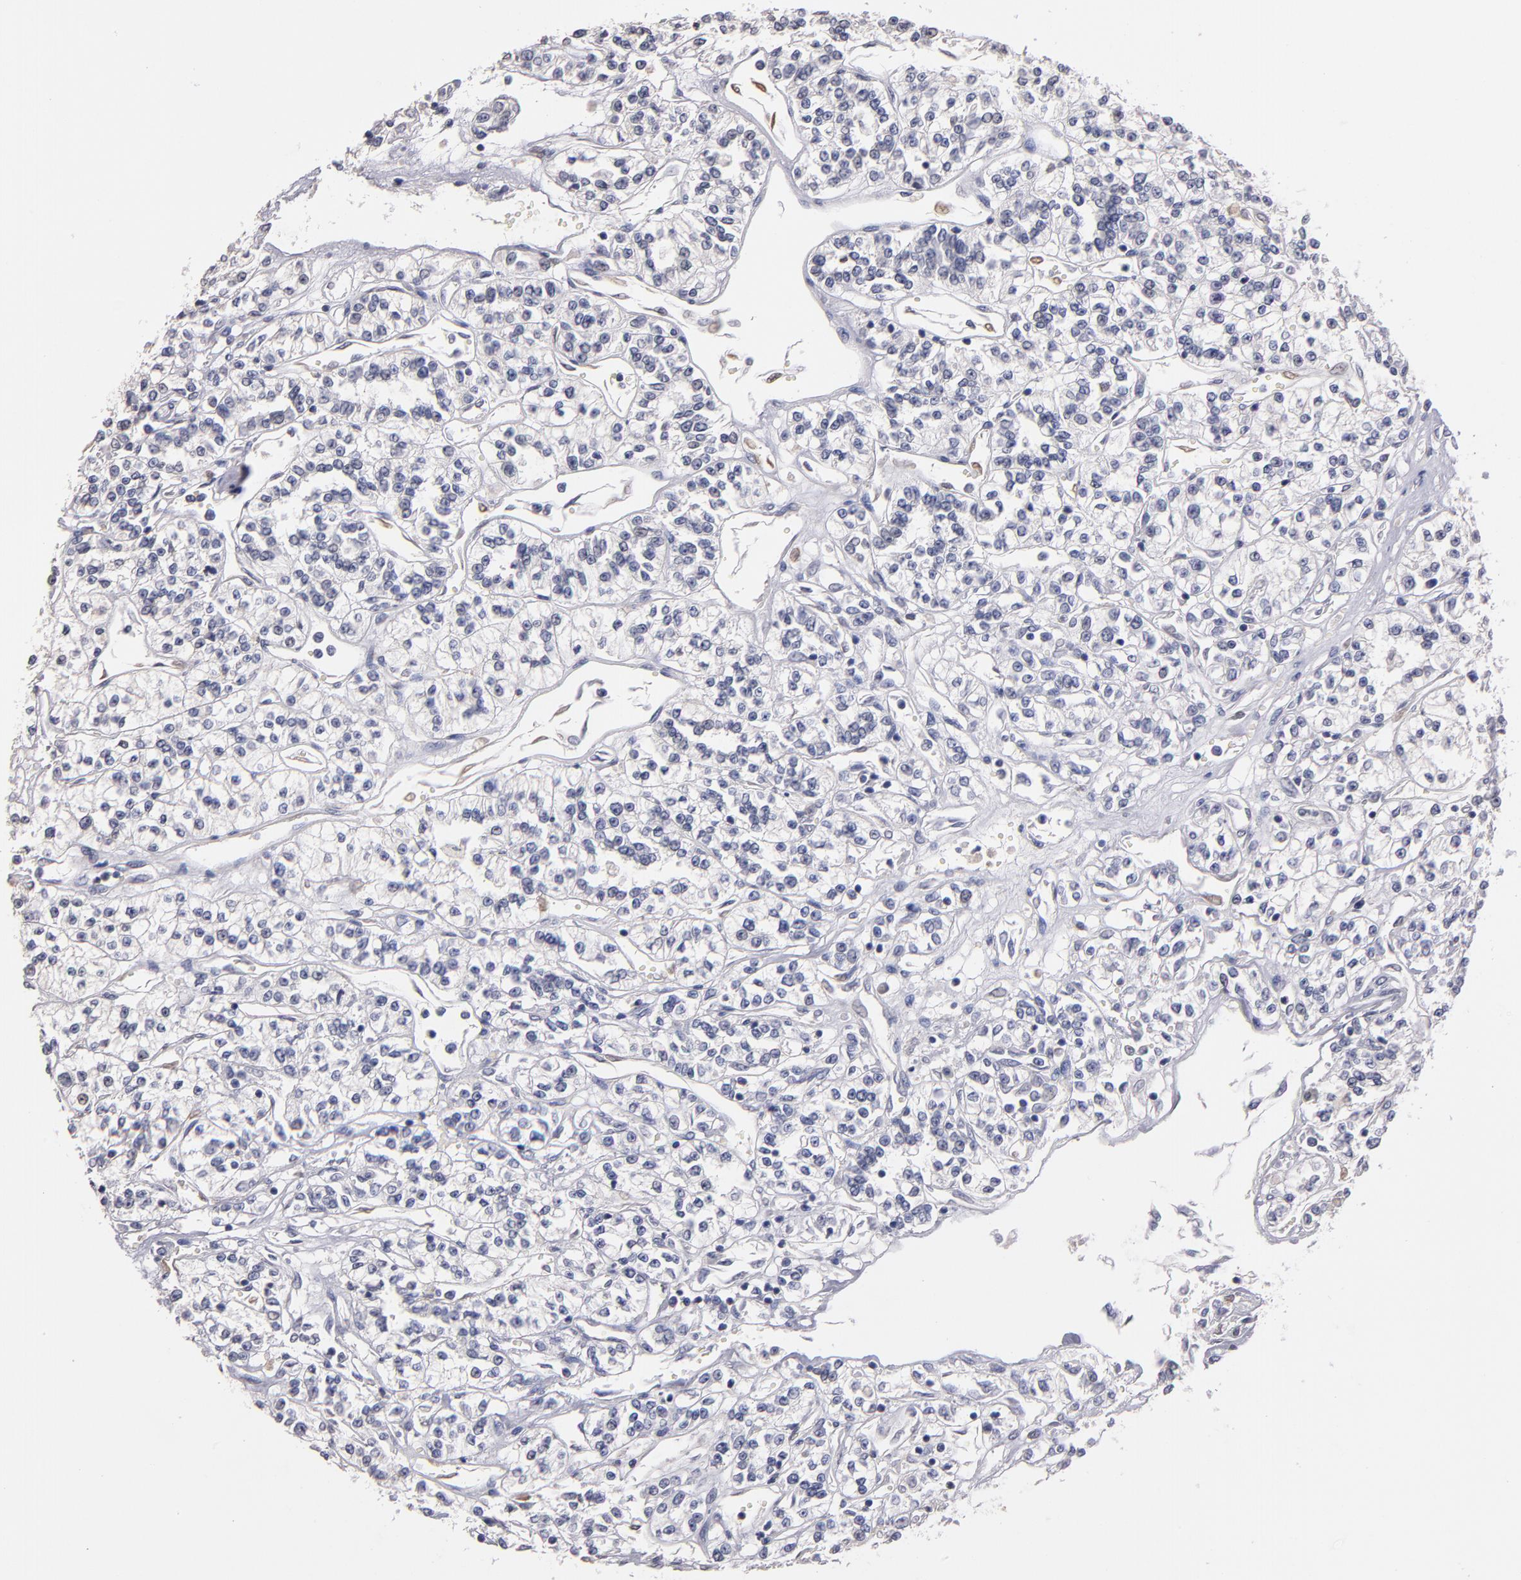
{"staining": {"intensity": "negative", "quantity": "none", "location": "none"}, "tissue": "renal cancer", "cell_type": "Tumor cells", "image_type": "cancer", "snomed": [{"axis": "morphology", "description": "Adenocarcinoma, NOS"}, {"axis": "topography", "description": "Kidney"}], "caption": "Tumor cells show no significant protein positivity in renal cancer (adenocarcinoma).", "gene": "SOX10", "patient": {"sex": "female", "age": 76}}